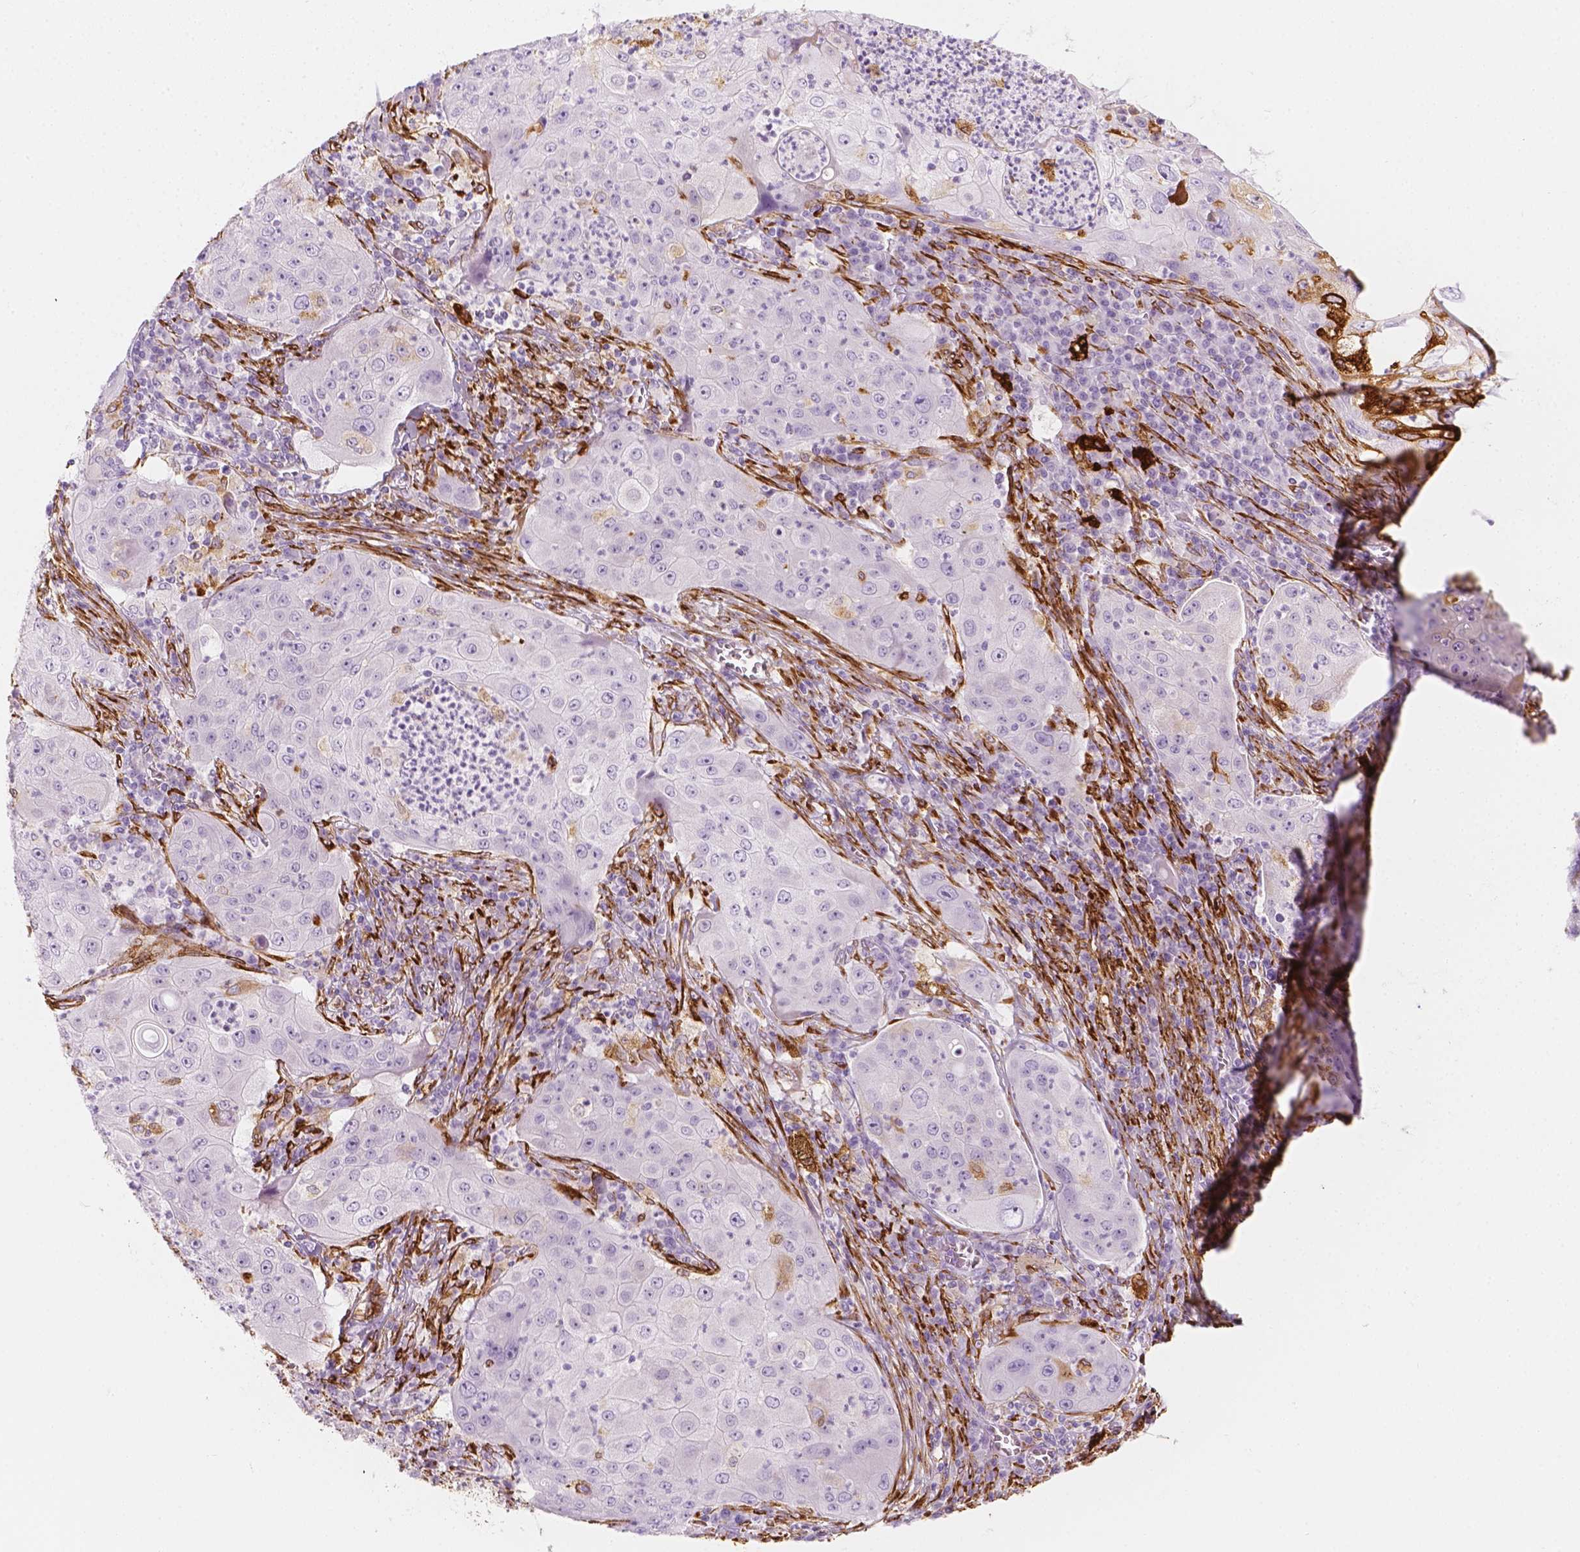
{"staining": {"intensity": "negative", "quantity": "none", "location": "none"}, "tissue": "lung cancer", "cell_type": "Tumor cells", "image_type": "cancer", "snomed": [{"axis": "morphology", "description": "Squamous cell carcinoma, NOS"}, {"axis": "topography", "description": "Lung"}], "caption": "Squamous cell carcinoma (lung) was stained to show a protein in brown. There is no significant positivity in tumor cells.", "gene": "CES1", "patient": {"sex": "female", "age": 59}}